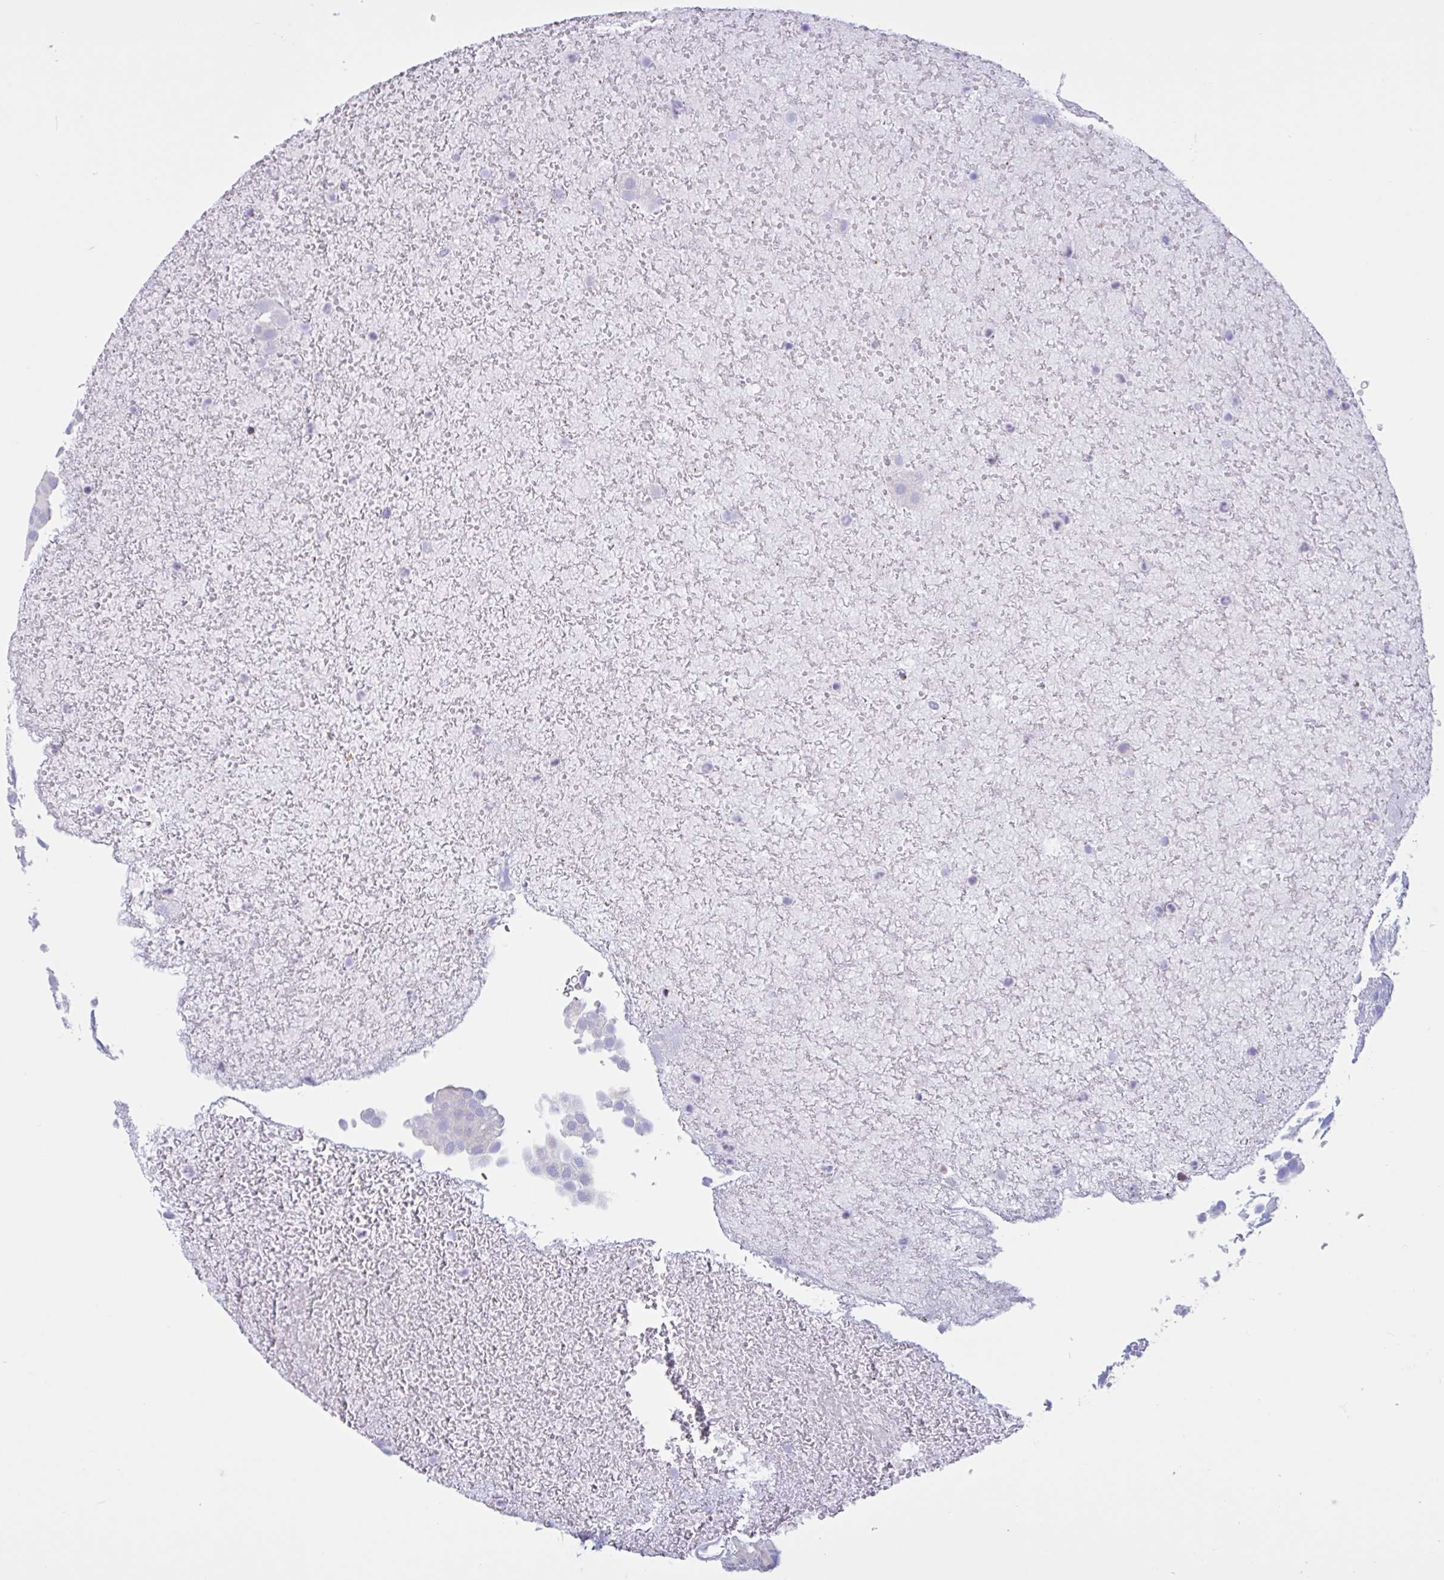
{"staining": {"intensity": "negative", "quantity": "none", "location": "none"}, "tissue": "urothelial cancer", "cell_type": "Tumor cells", "image_type": "cancer", "snomed": [{"axis": "morphology", "description": "Urothelial carcinoma, Low grade"}, {"axis": "topography", "description": "Urinary bladder"}], "caption": "This is an IHC photomicrograph of low-grade urothelial carcinoma. There is no staining in tumor cells.", "gene": "RPL22L1", "patient": {"sex": "male", "age": 78}}